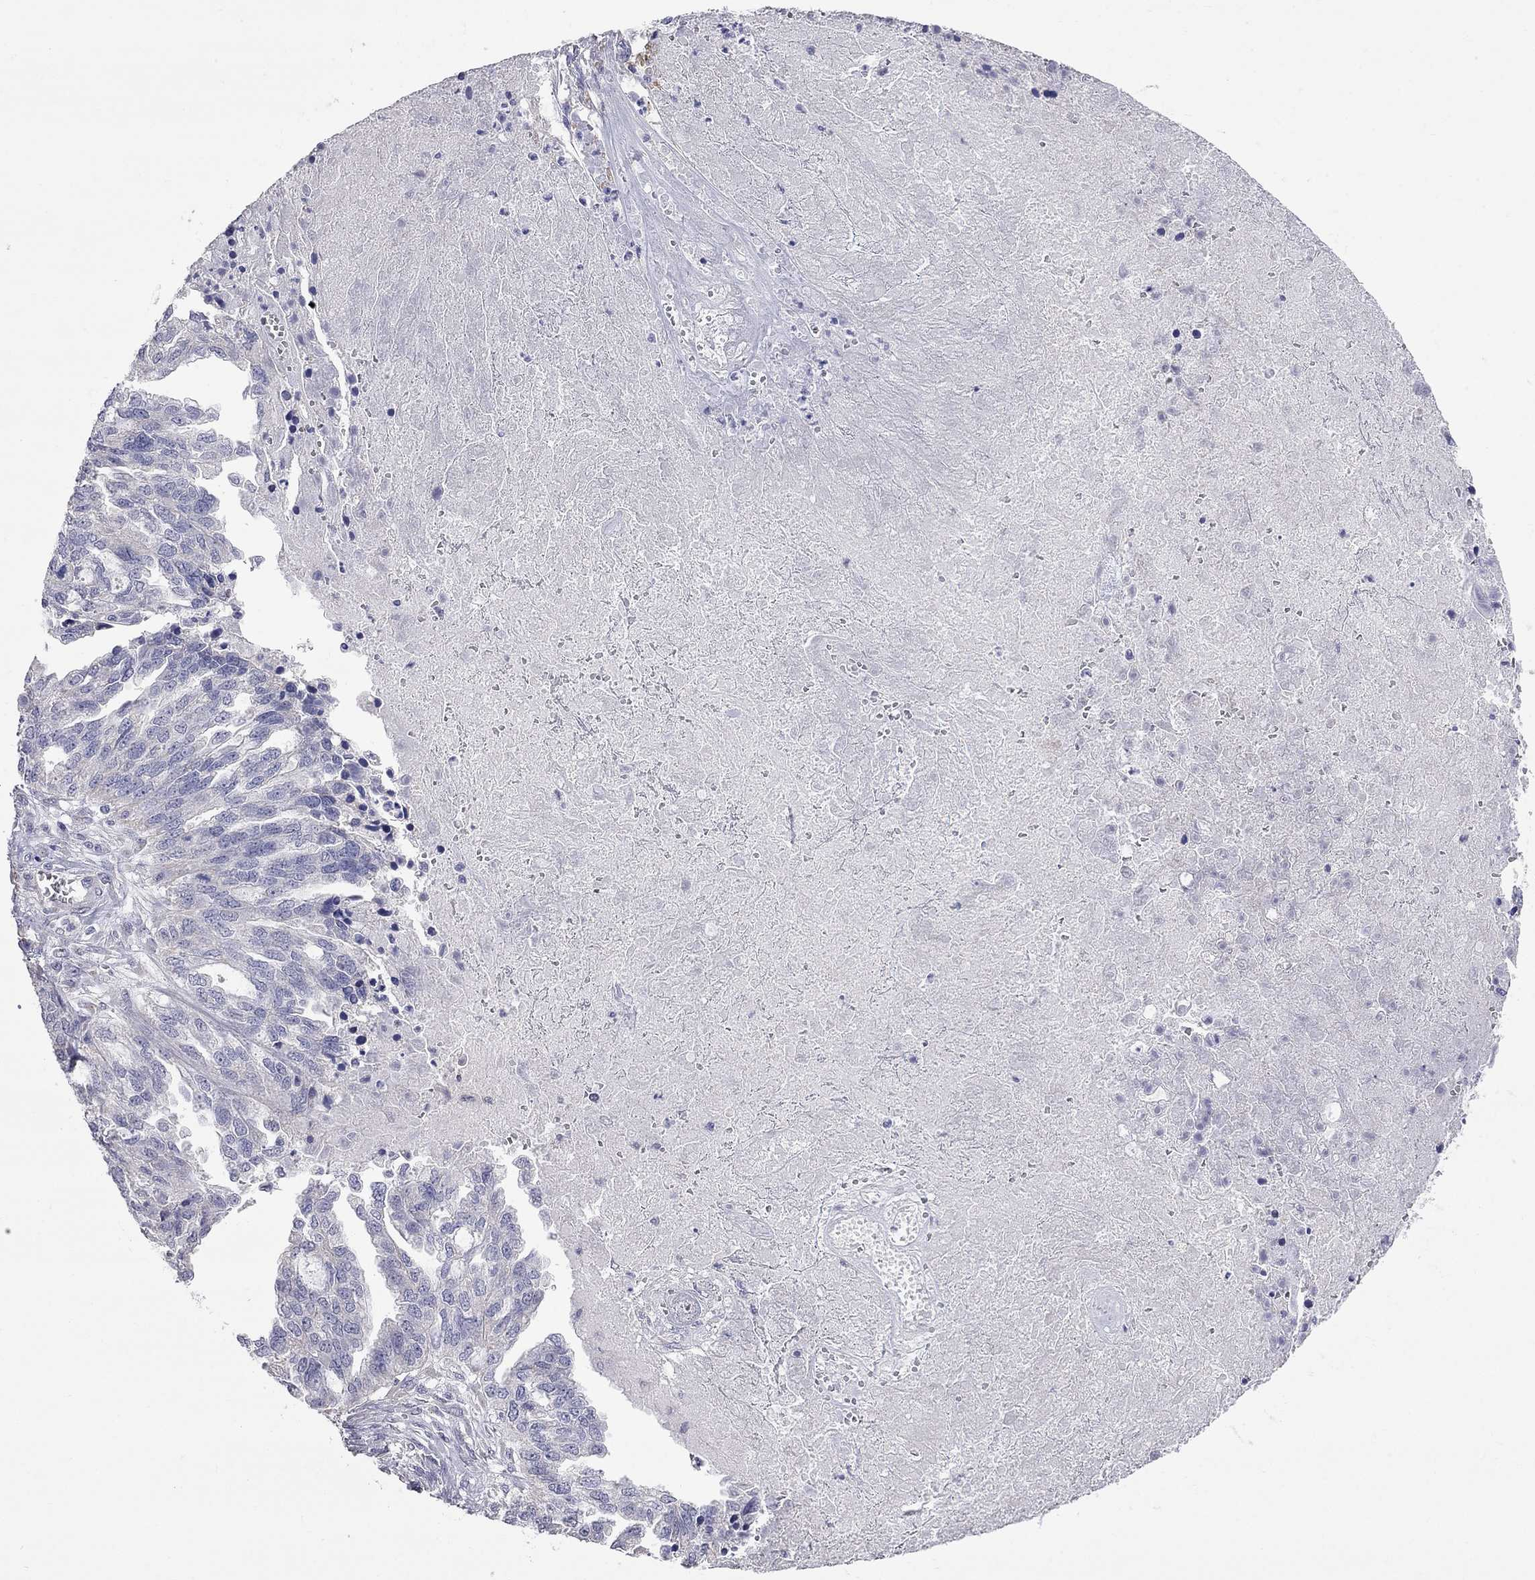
{"staining": {"intensity": "negative", "quantity": "none", "location": "none"}, "tissue": "ovarian cancer", "cell_type": "Tumor cells", "image_type": "cancer", "snomed": [{"axis": "morphology", "description": "Cystadenocarcinoma, serous, NOS"}, {"axis": "topography", "description": "Ovary"}], "caption": "IHC photomicrograph of human ovarian cancer stained for a protein (brown), which exhibits no staining in tumor cells.", "gene": "OPRK1", "patient": {"sex": "female", "age": 51}}